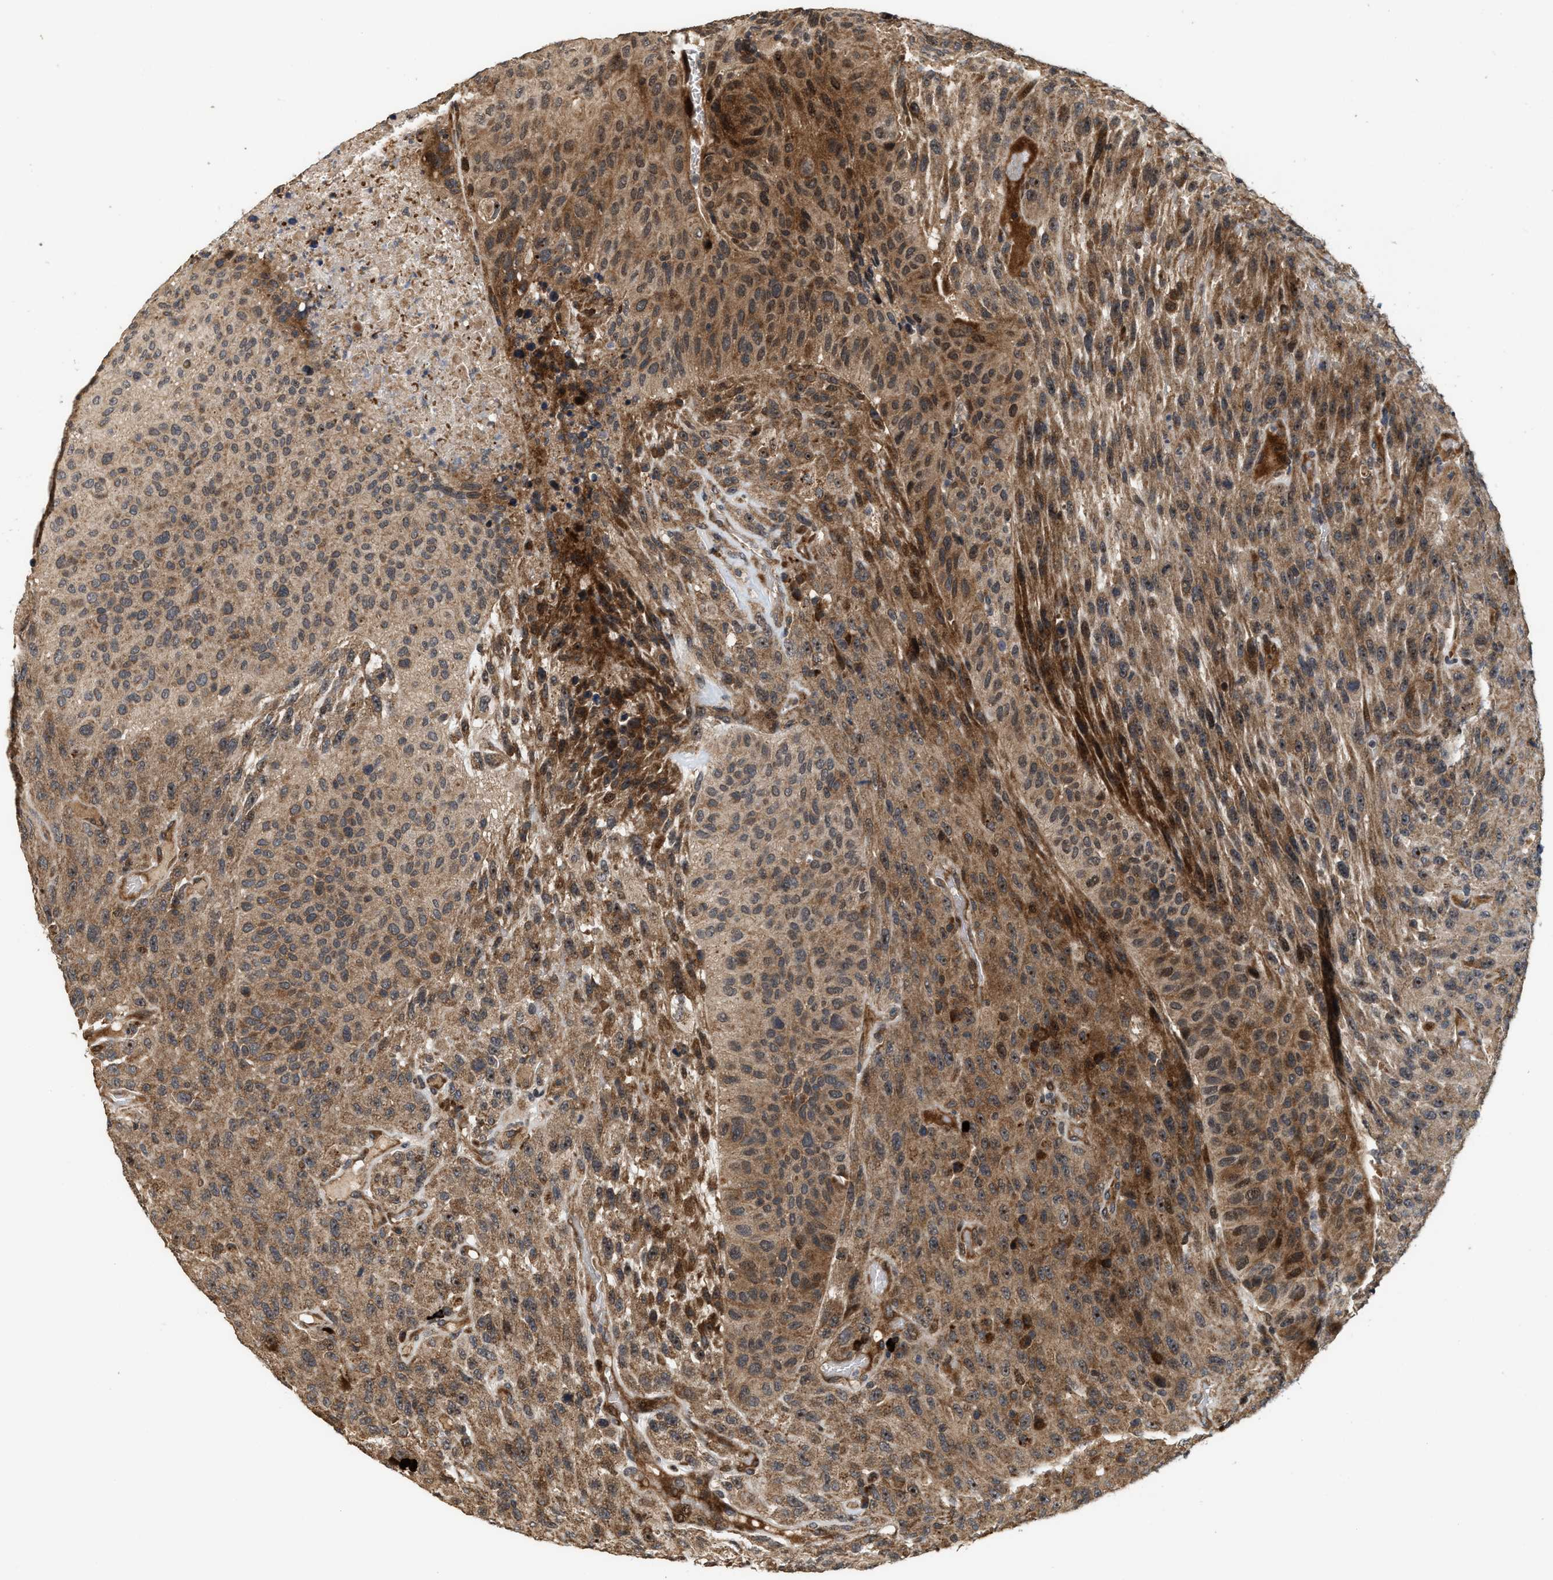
{"staining": {"intensity": "moderate", "quantity": ">75%", "location": "cytoplasmic/membranous,nuclear"}, "tissue": "urothelial cancer", "cell_type": "Tumor cells", "image_type": "cancer", "snomed": [{"axis": "morphology", "description": "Urothelial carcinoma, High grade"}, {"axis": "topography", "description": "Urinary bladder"}], "caption": "A photomicrograph of high-grade urothelial carcinoma stained for a protein reveals moderate cytoplasmic/membranous and nuclear brown staining in tumor cells.", "gene": "ELP2", "patient": {"sex": "male", "age": 66}}